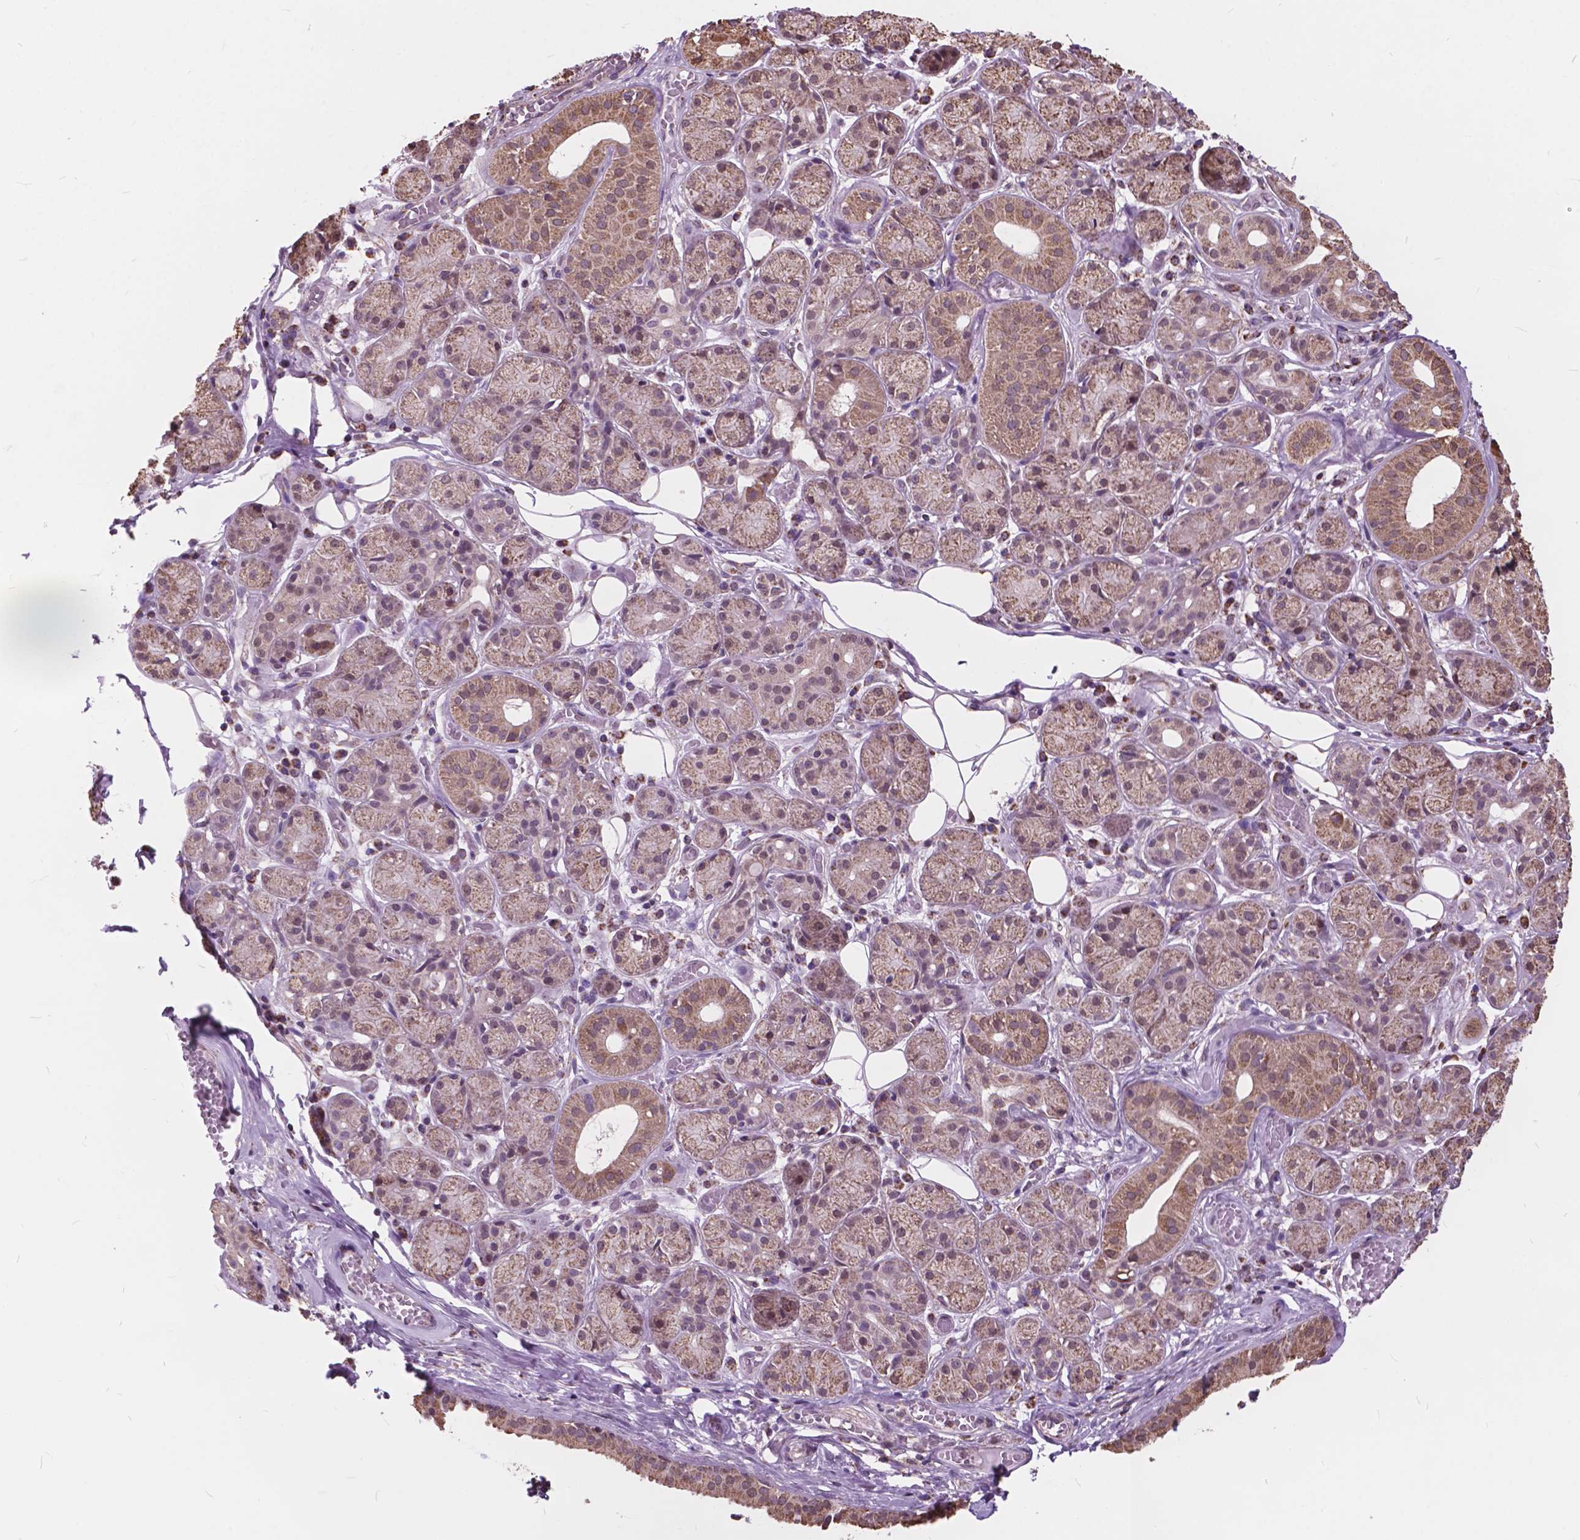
{"staining": {"intensity": "moderate", "quantity": ">75%", "location": "cytoplasmic/membranous"}, "tissue": "salivary gland", "cell_type": "Glandular cells", "image_type": "normal", "snomed": [{"axis": "morphology", "description": "Normal tissue, NOS"}, {"axis": "topography", "description": "Salivary gland"}, {"axis": "topography", "description": "Peripheral nerve tissue"}], "caption": "Normal salivary gland shows moderate cytoplasmic/membranous staining in approximately >75% of glandular cells, visualized by immunohistochemistry. The protein of interest is shown in brown color, while the nuclei are stained blue.", "gene": "SCOC", "patient": {"sex": "male", "age": 71}}